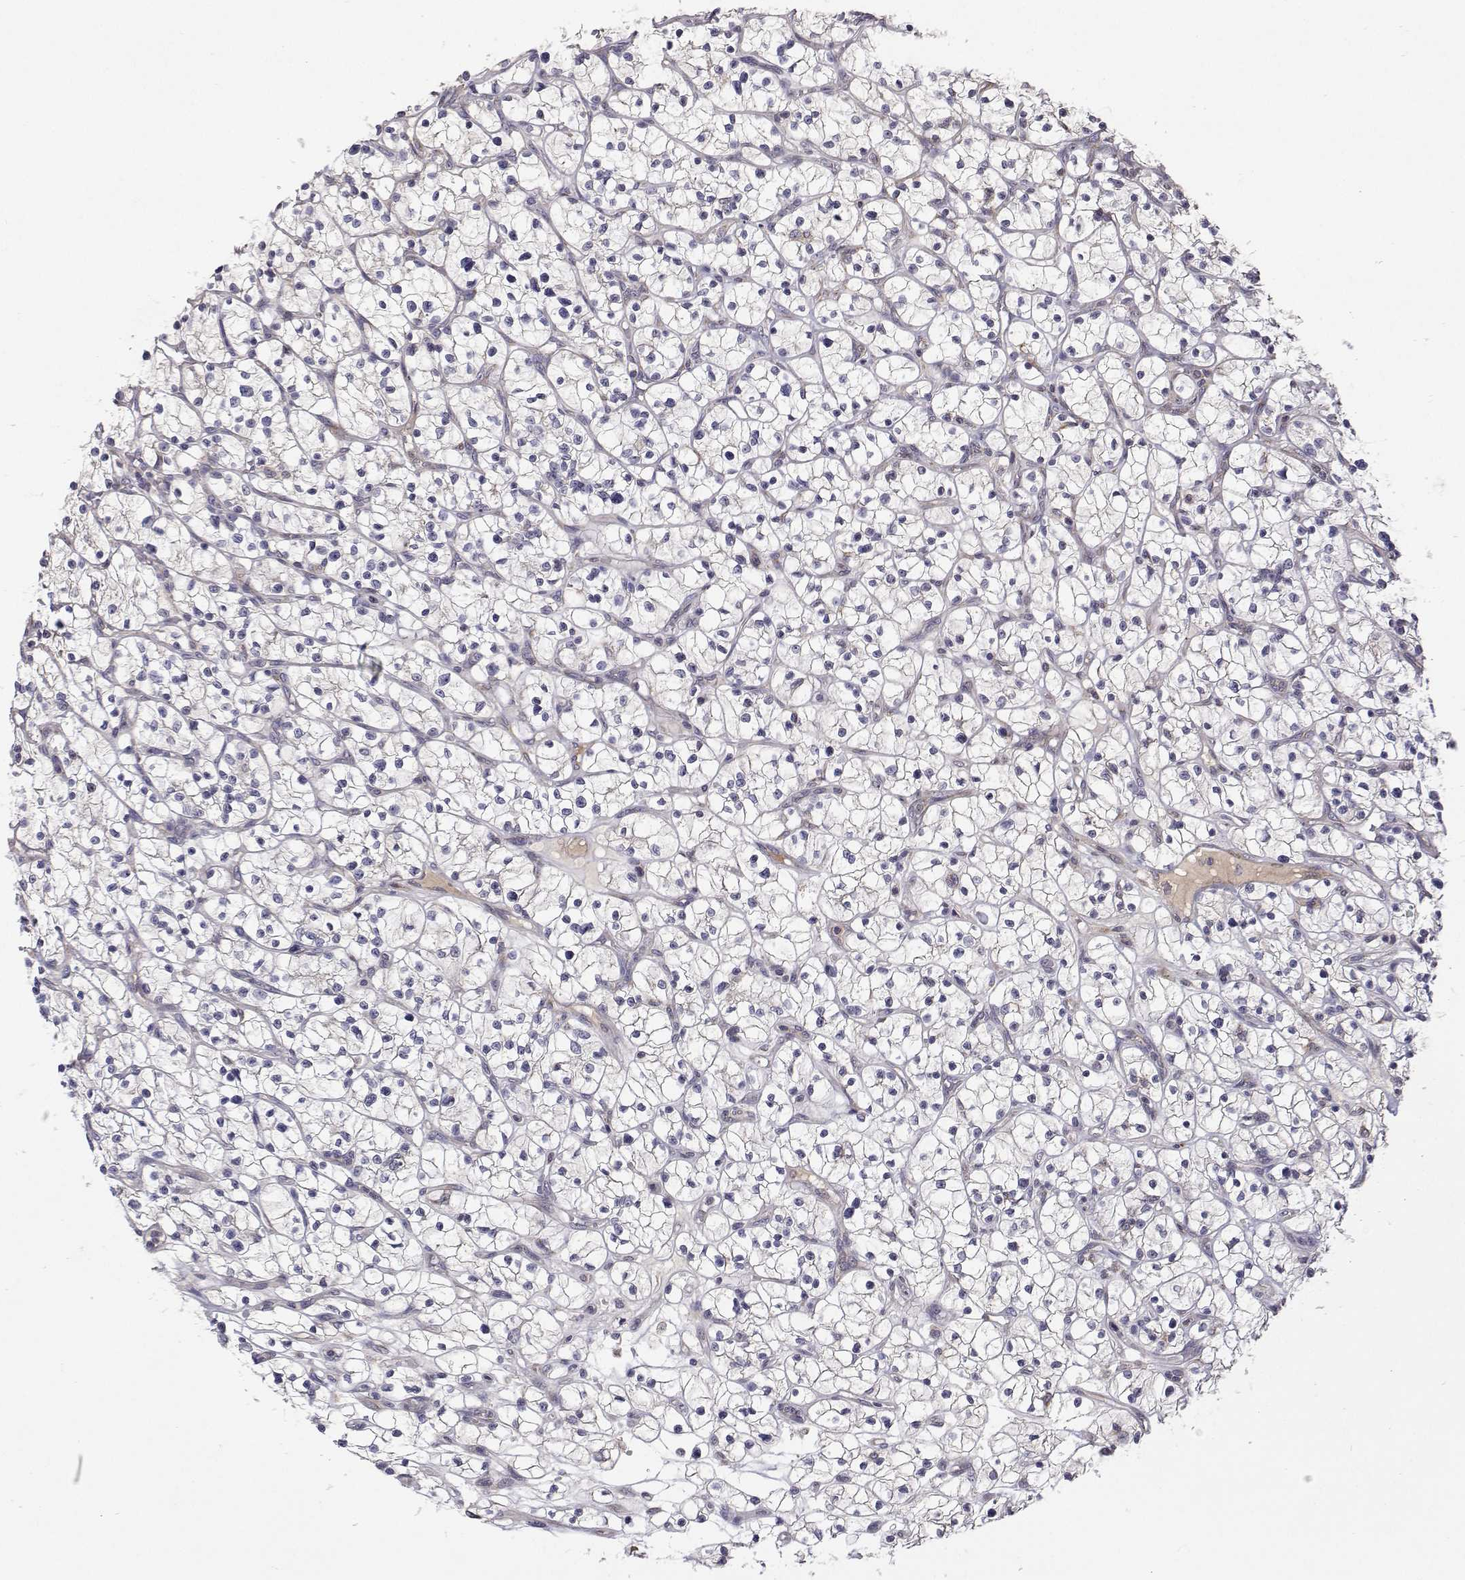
{"staining": {"intensity": "negative", "quantity": "none", "location": "none"}, "tissue": "renal cancer", "cell_type": "Tumor cells", "image_type": "cancer", "snomed": [{"axis": "morphology", "description": "Adenocarcinoma, NOS"}, {"axis": "topography", "description": "Kidney"}], "caption": "A photomicrograph of renal cancer stained for a protein demonstrates no brown staining in tumor cells. The staining was performed using DAB (3,3'-diaminobenzidine) to visualize the protein expression in brown, while the nuclei were stained in blue with hematoxylin (Magnification: 20x).", "gene": "MRPL3", "patient": {"sex": "female", "age": 64}}